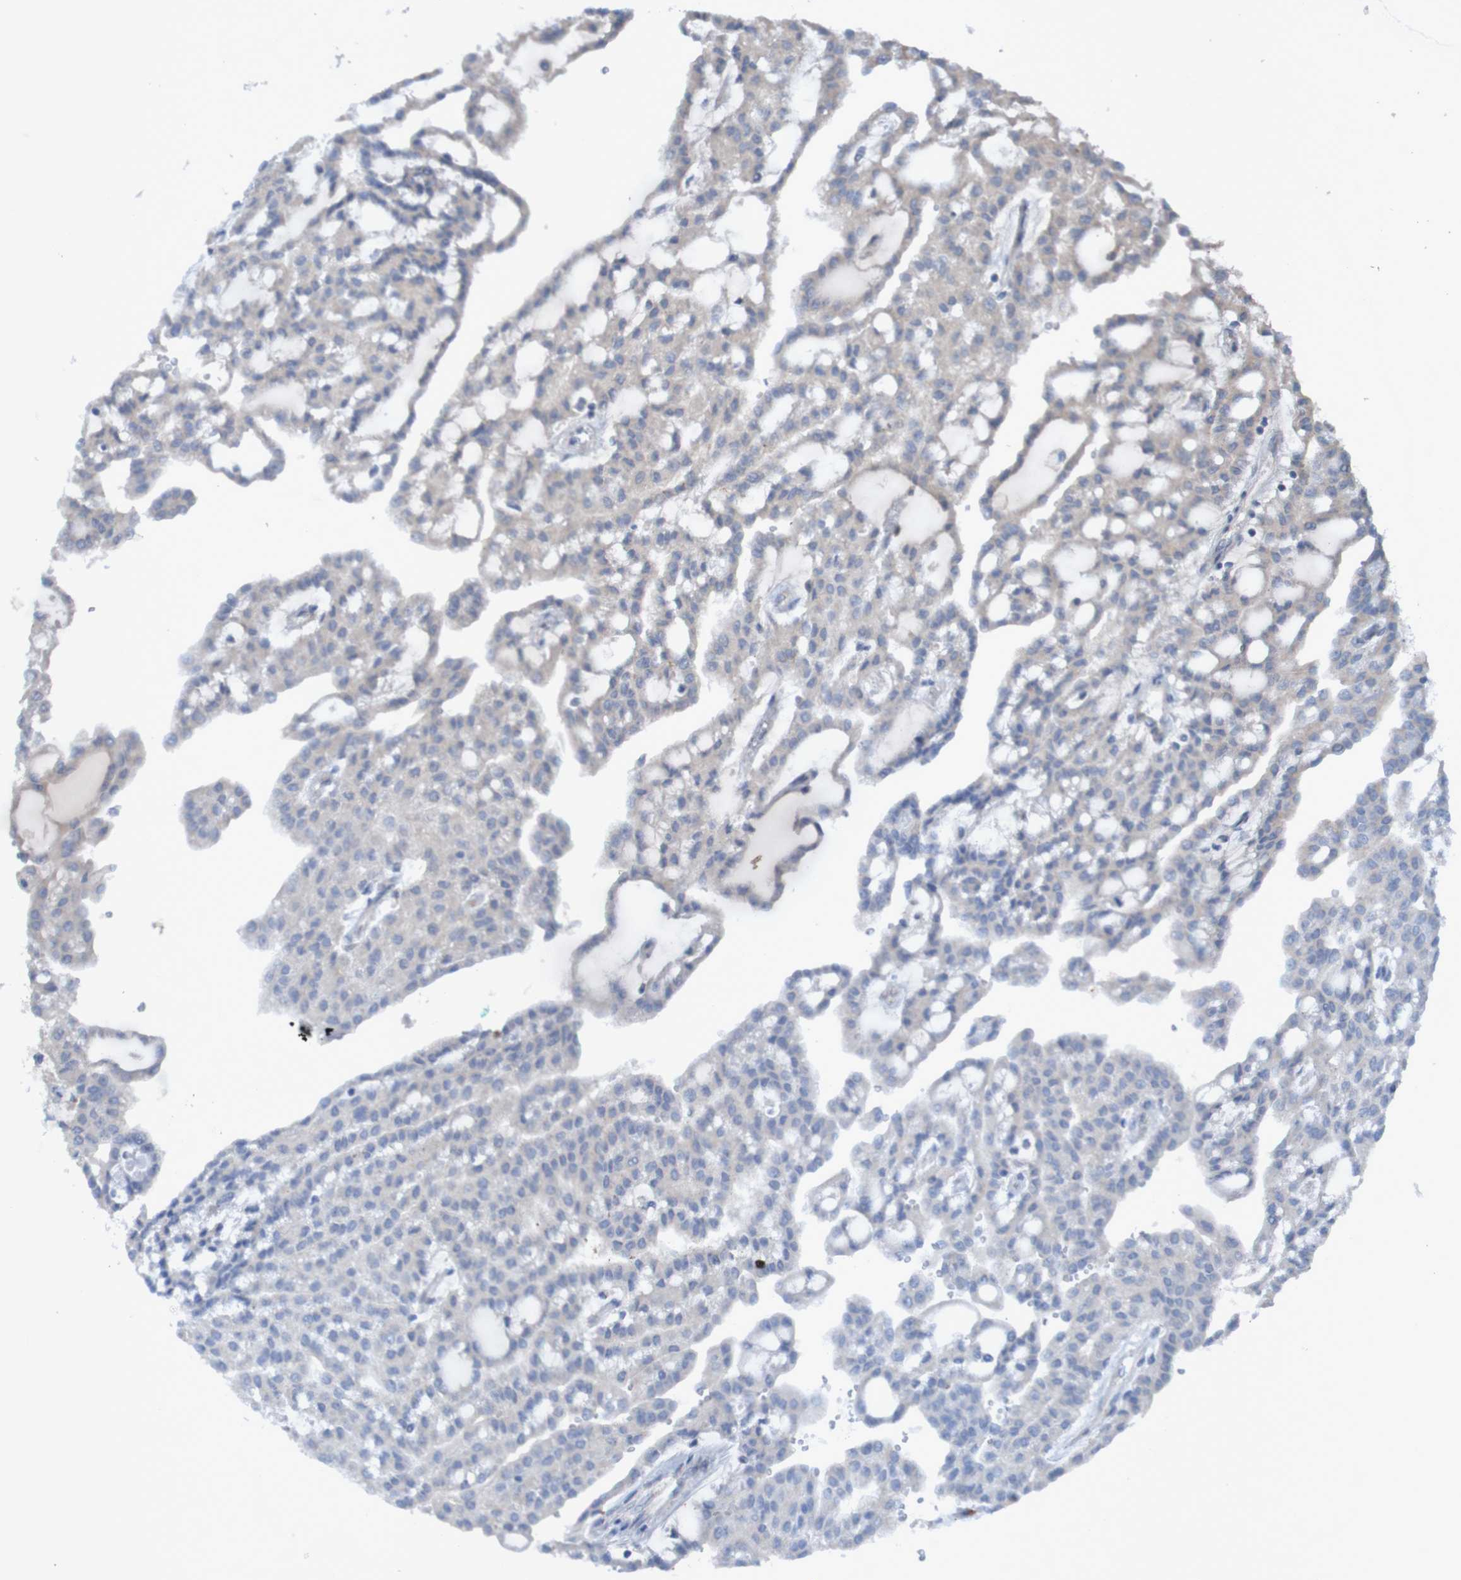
{"staining": {"intensity": "negative", "quantity": "none", "location": "none"}, "tissue": "renal cancer", "cell_type": "Tumor cells", "image_type": "cancer", "snomed": [{"axis": "morphology", "description": "Adenocarcinoma, NOS"}, {"axis": "topography", "description": "Kidney"}], "caption": "DAB (3,3'-diaminobenzidine) immunohistochemical staining of renal cancer (adenocarcinoma) demonstrates no significant expression in tumor cells.", "gene": "ANGPT4", "patient": {"sex": "male", "age": 63}}